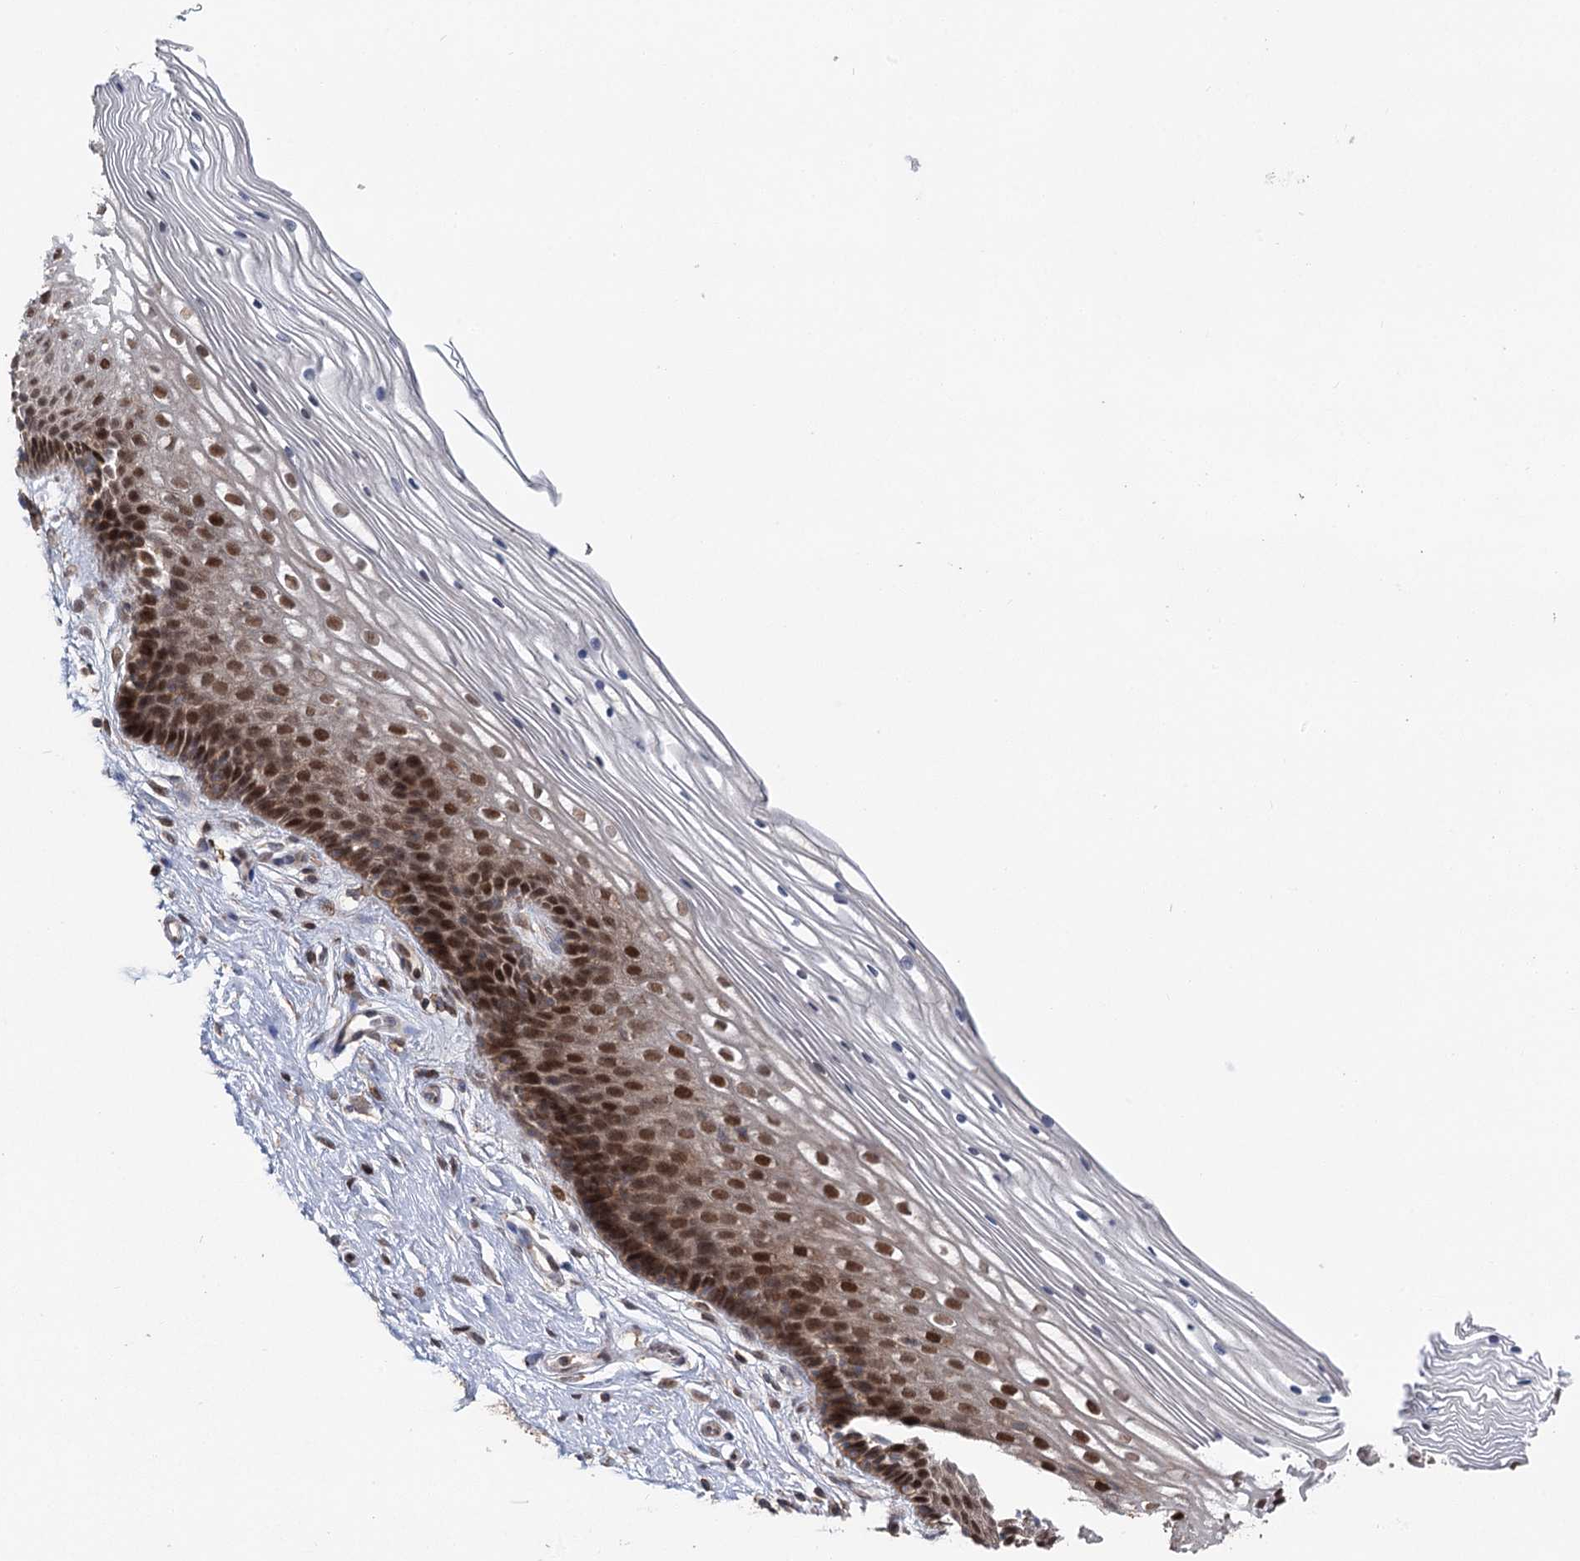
{"staining": {"intensity": "moderate", "quantity": ">75%", "location": "cytoplasmic/membranous,nuclear"}, "tissue": "cervix", "cell_type": "Glandular cells", "image_type": "normal", "snomed": [{"axis": "morphology", "description": "Normal tissue, NOS"}, {"axis": "topography", "description": "Cervix"}], "caption": "Brown immunohistochemical staining in normal cervix demonstrates moderate cytoplasmic/membranous,nuclear expression in approximately >75% of glandular cells. The staining was performed using DAB (3,3'-diaminobenzidine) to visualize the protein expression in brown, while the nuclei were stained in blue with hematoxylin (Magnification: 20x).", "gene": "STX6", "patient": {"sex": "female", "age": 33}}